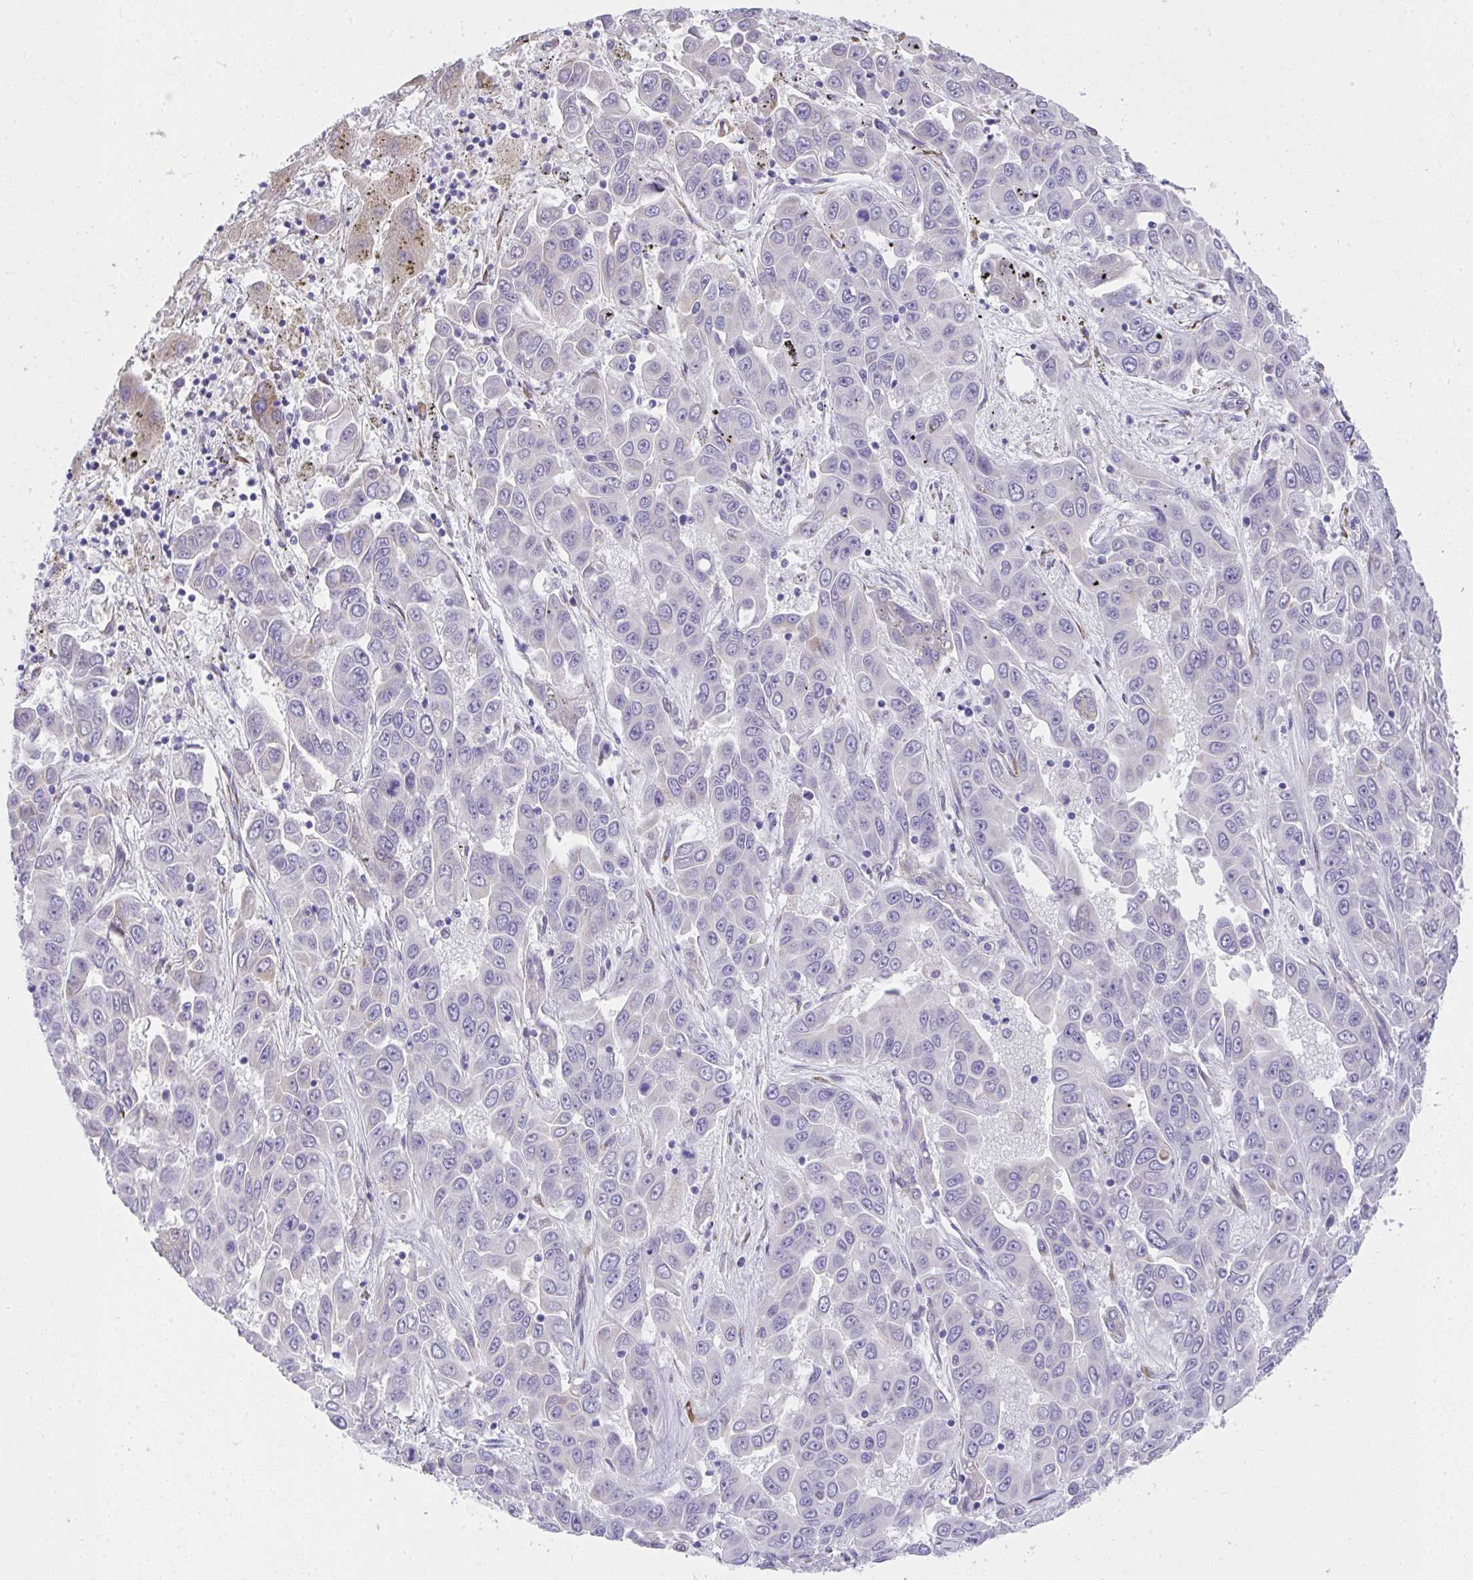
{"staining": {"intensity": "negative", "quantity": "none", "location": "none"}, "tissue": "liver cancer", "cell_type": "Tumor cells", "image_type": "cancer", "snomed": [{"axis": "morphology", "description": "Cholangiocarcinoma"}, {"axis": "topography", "description": "Liver"}], "caption": "This is a histopathology image of immunohistochemistry staining of liver cholangiocarcinoma, which shows no staining in tumor cells.", "gene": "ADRA2C", "patient": {"sex": "female", "age": 52}}